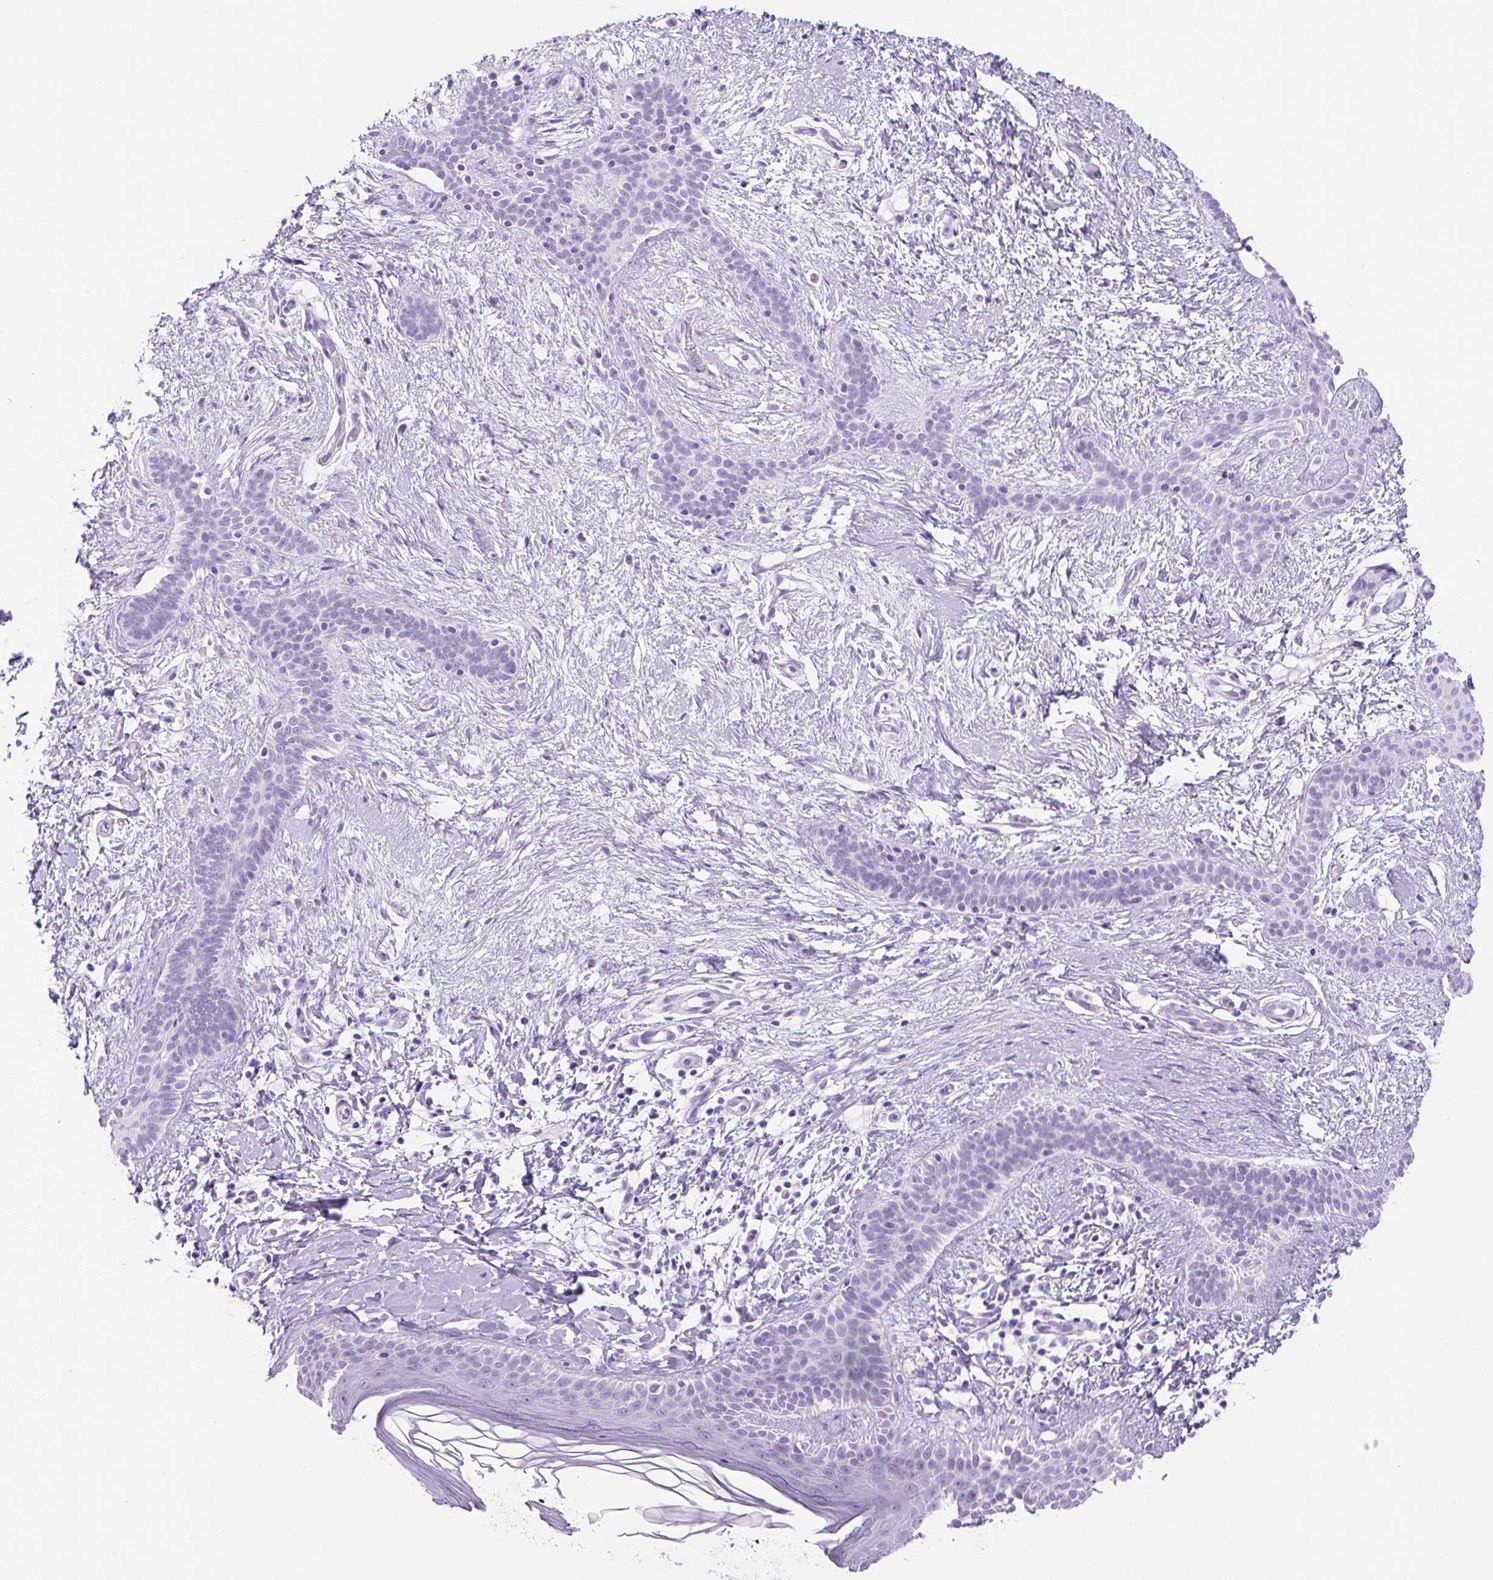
{"staining": {"intensity": "negative", "quantity": "none", "location": "none"}, "tissue": "skin cancer", "cell_type": "Tumor cells", "image_type": "cancer", "snomed": [{"axis": "morphology", "description": "Basal cell carcinoma"}, {"axis": "topography", "description": "Skin"}], "caption": "High magnification brightfield microscopy of skin cancer stained with DAB (brown) and counterstained with hematoxylin (blue): tumor cells show no significant positivity.", "gene": "UBL3", "patient": {"sex": "male", "age": 78}}